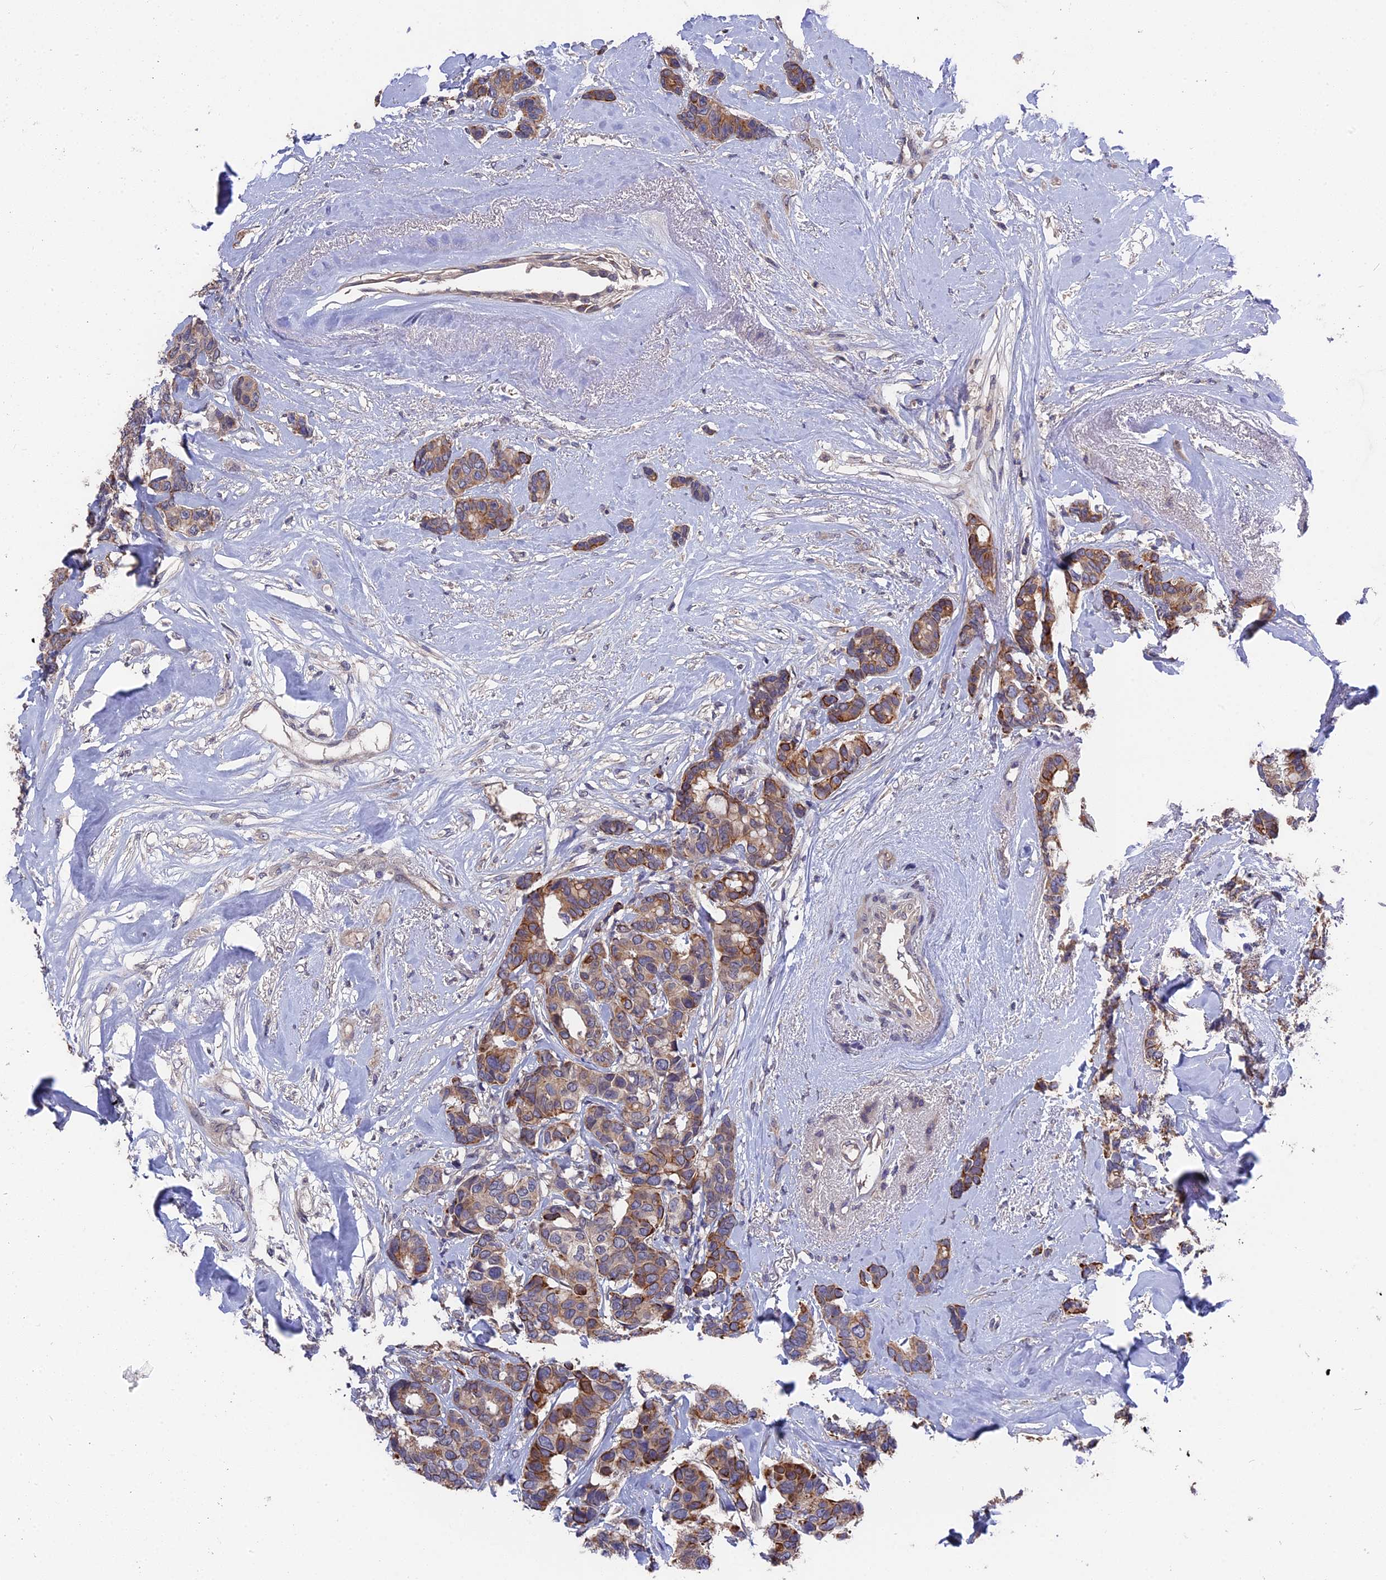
{"staining": {"intensity": "moderate", "quantity": ">75%", "location": "cytoplasmic/membranous"}, "tissue": "breast cancer", "cell_type": "Tumor cells", "image_type": "cancer", "snomed": [{"axis": "morphology", "description": "Duct carcinoma"}, {"axis": "topography", "description": "Breast"}], "caption": "A brown stain highlights moderate cytoplasmic/membranous expression of a protein in breast invasive ductal carcinoma tumor cells. (DAB (3,3'-diaminobenzidine) IHC with brightfield microscopy, high magnification).", "gene": "ZCCHC2", "patient": {"sex": "female", "age": 87}}